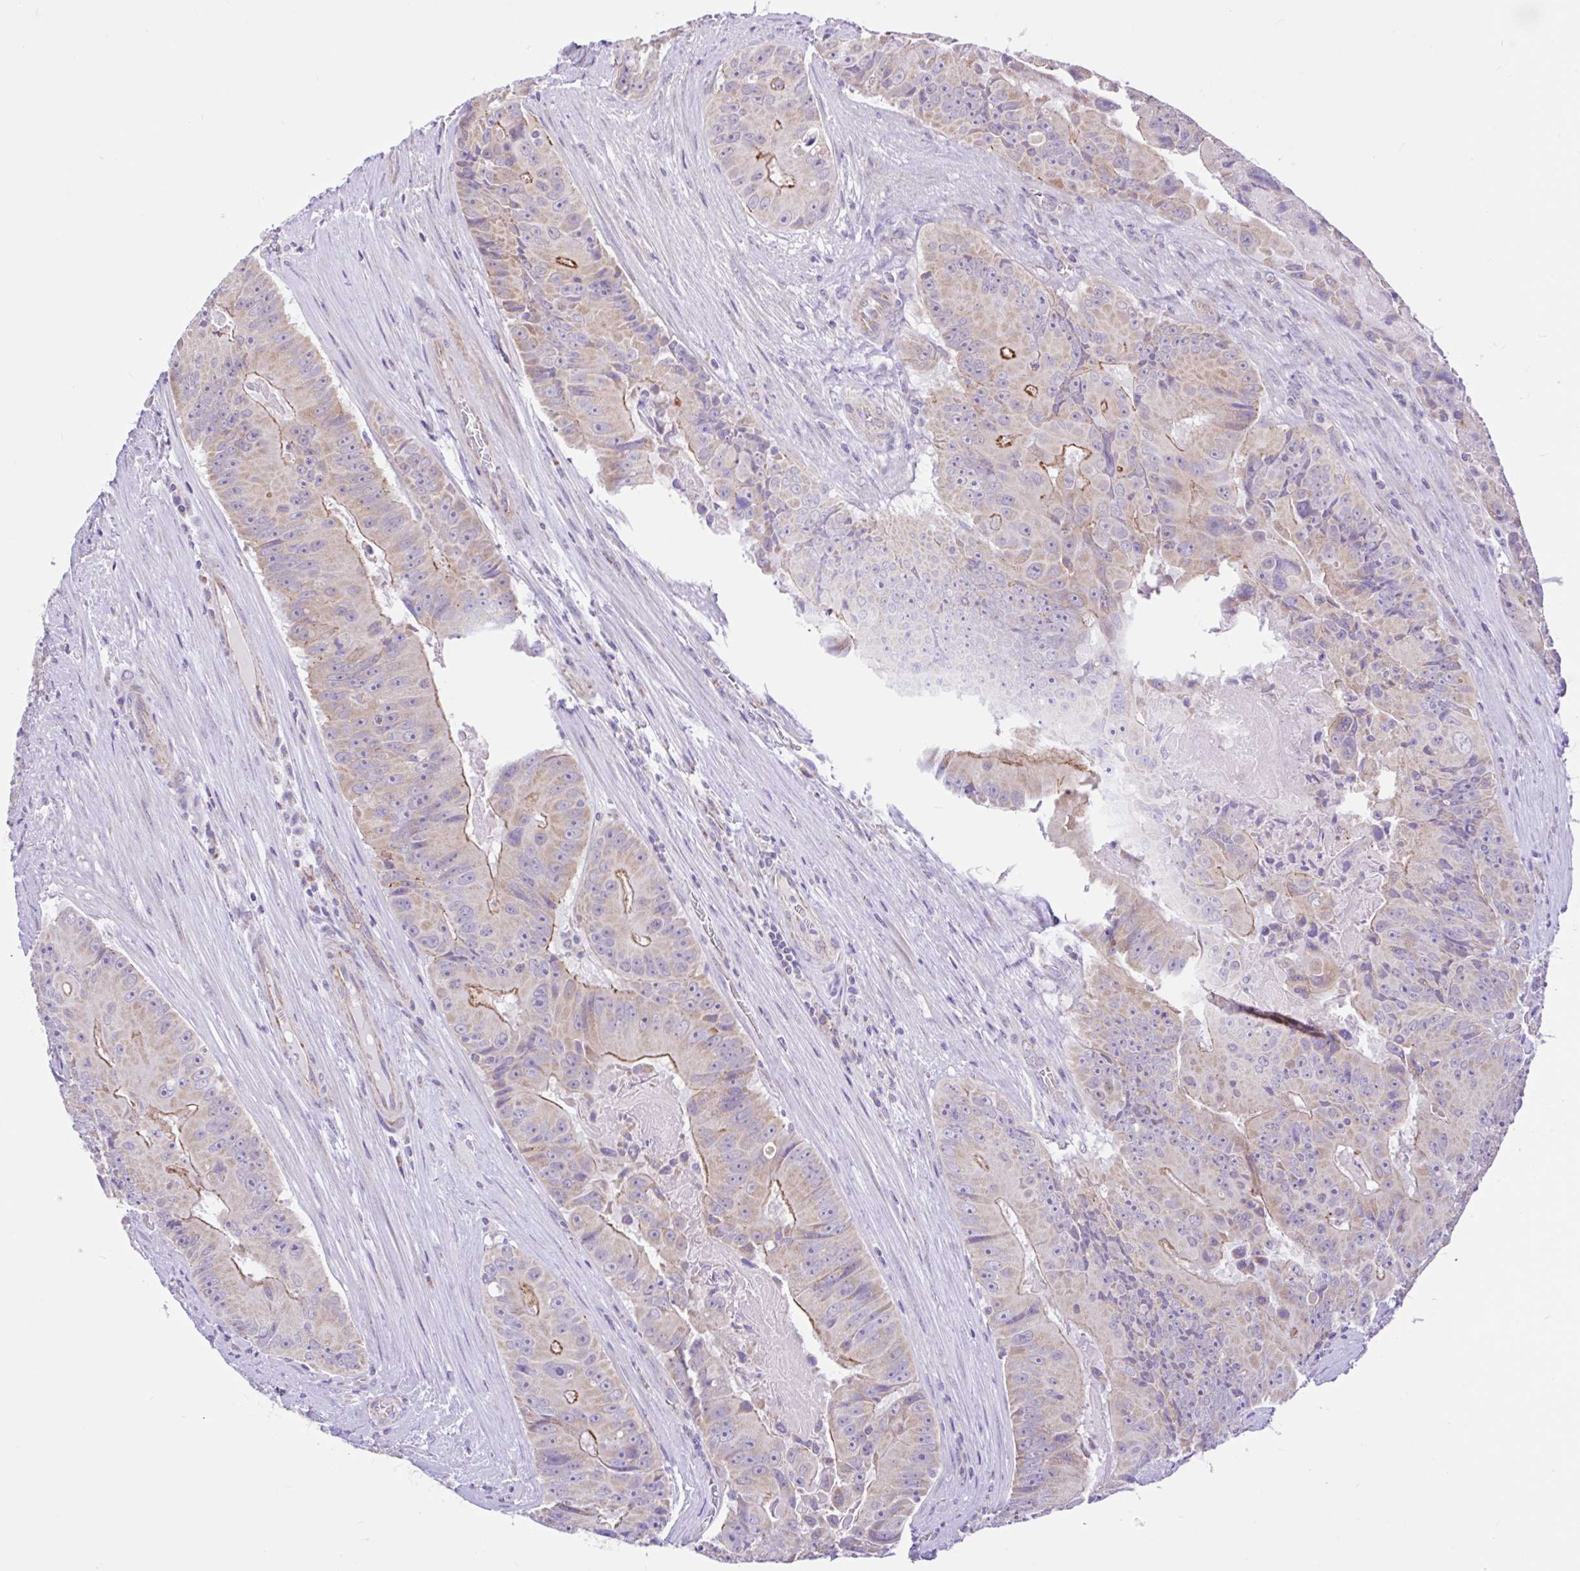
{"staining": {"intensity": "moderate", "quantity": "25%-75%", "location": "cytoplasmic/membranous"}, "tissue": "colorectal cancer", "cell_type": "Tumor cells", "image_type": "cancer", "snomed": [{"axis": "morphology", "description": "Adenocarcinoma, NOS"}, {"axis": "topography", "description": "Colon"}], "caption": "The histopathology image displays a brown stain indicating the presence of a protein in the cytoplasmic/membranous of tumor cells in colorectal adenocarcinoma.", "gene": "NDUFS2", "patient": {"sex": "female", "age": 86}}